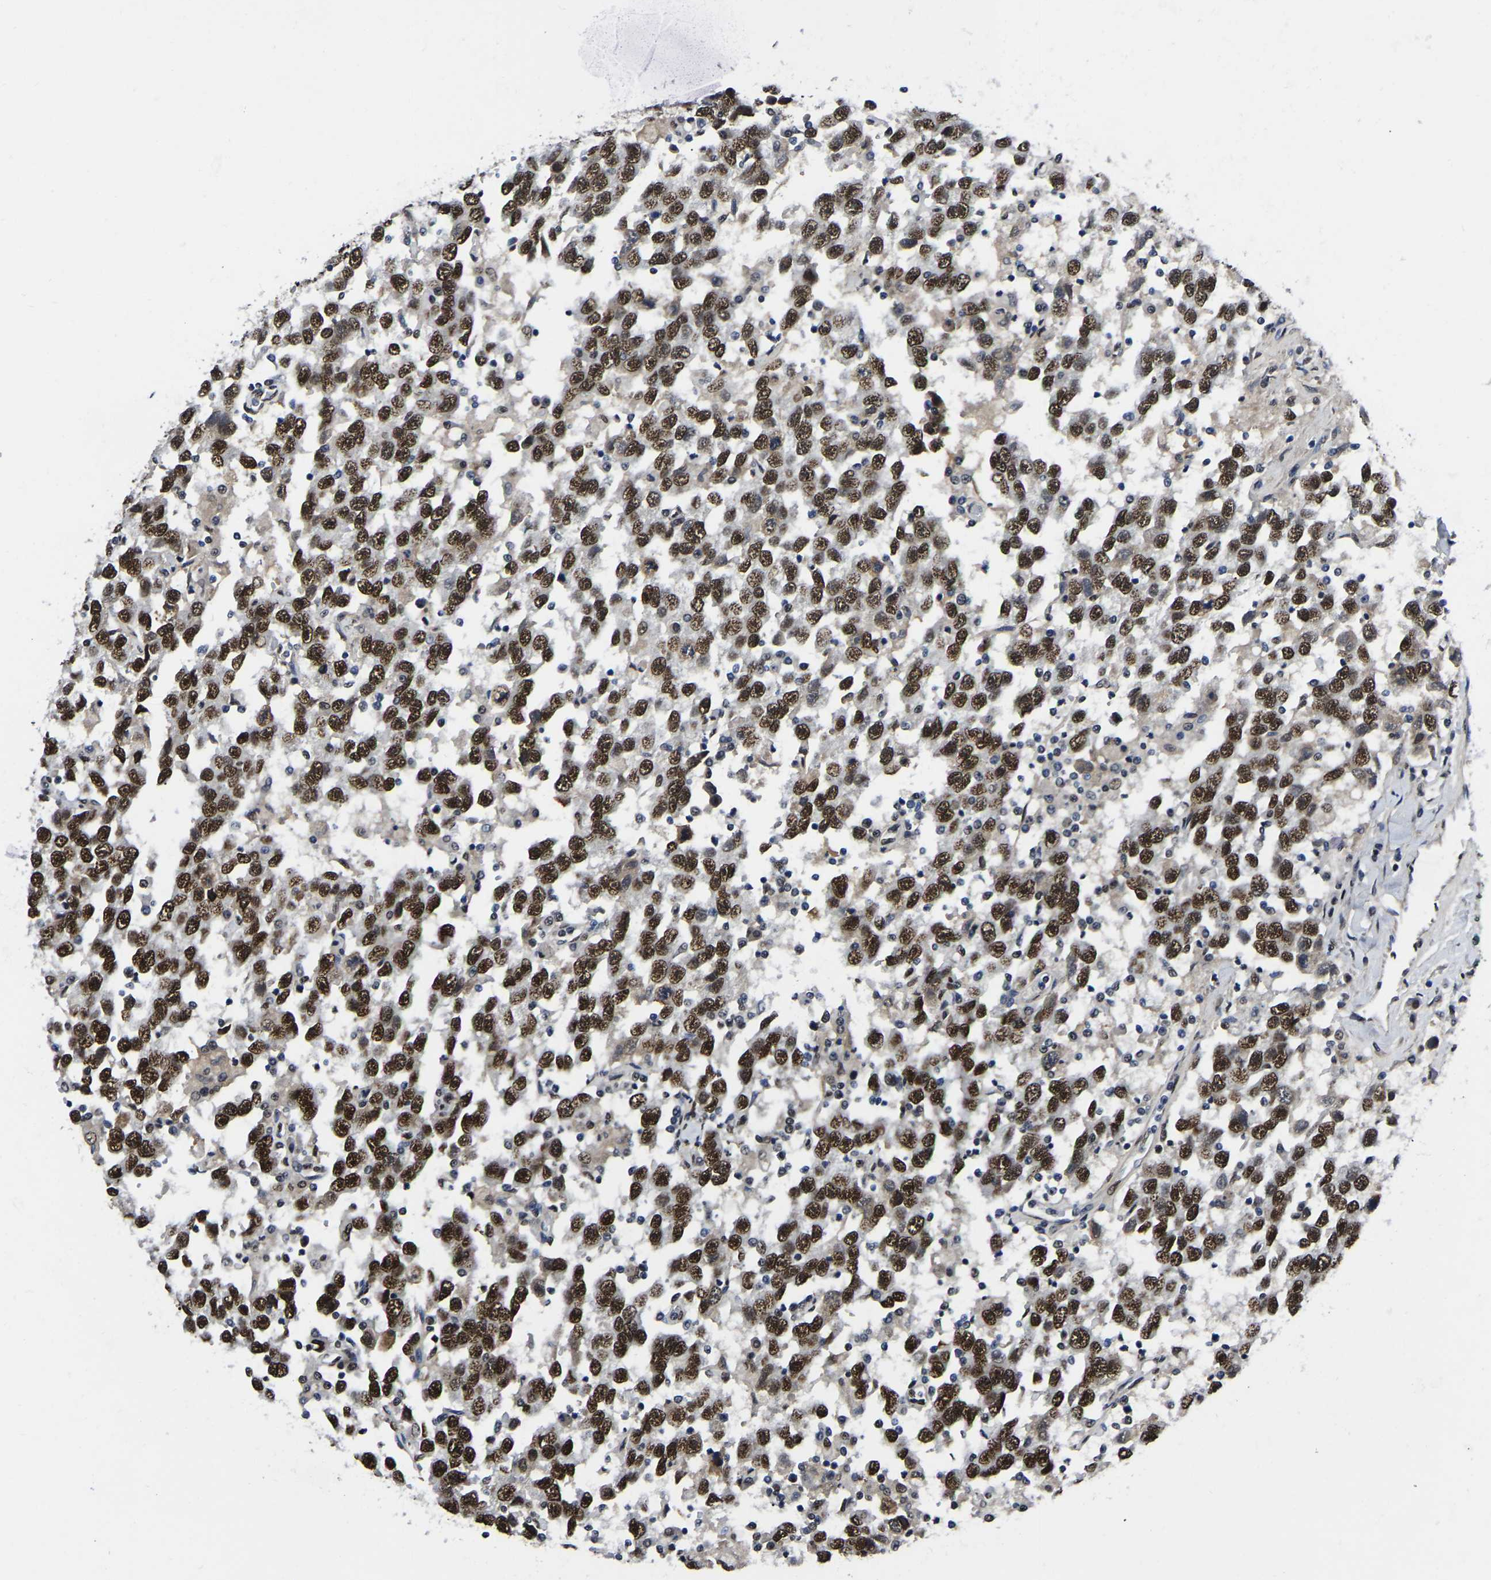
{"staining": {"intensity": "strong", "quantity": ">75%", "location": "nuclear"}, "tissue": "testis cancer", "cell_type": "Tumor cells", "image_type": "cancer", "snomed": [{"axis": "morphology", "description": "Seminoma, NOS"}, {"axis": "topography", "description": "Testis"}], "caption": "There is high levels of strong nuclear positivity in tumor cells of seminoma (testis), as demonstrated by immunohistochemical staining (brown color).", "gene": "TRIM35", "patient": {"sex": "male", "age": 41}}